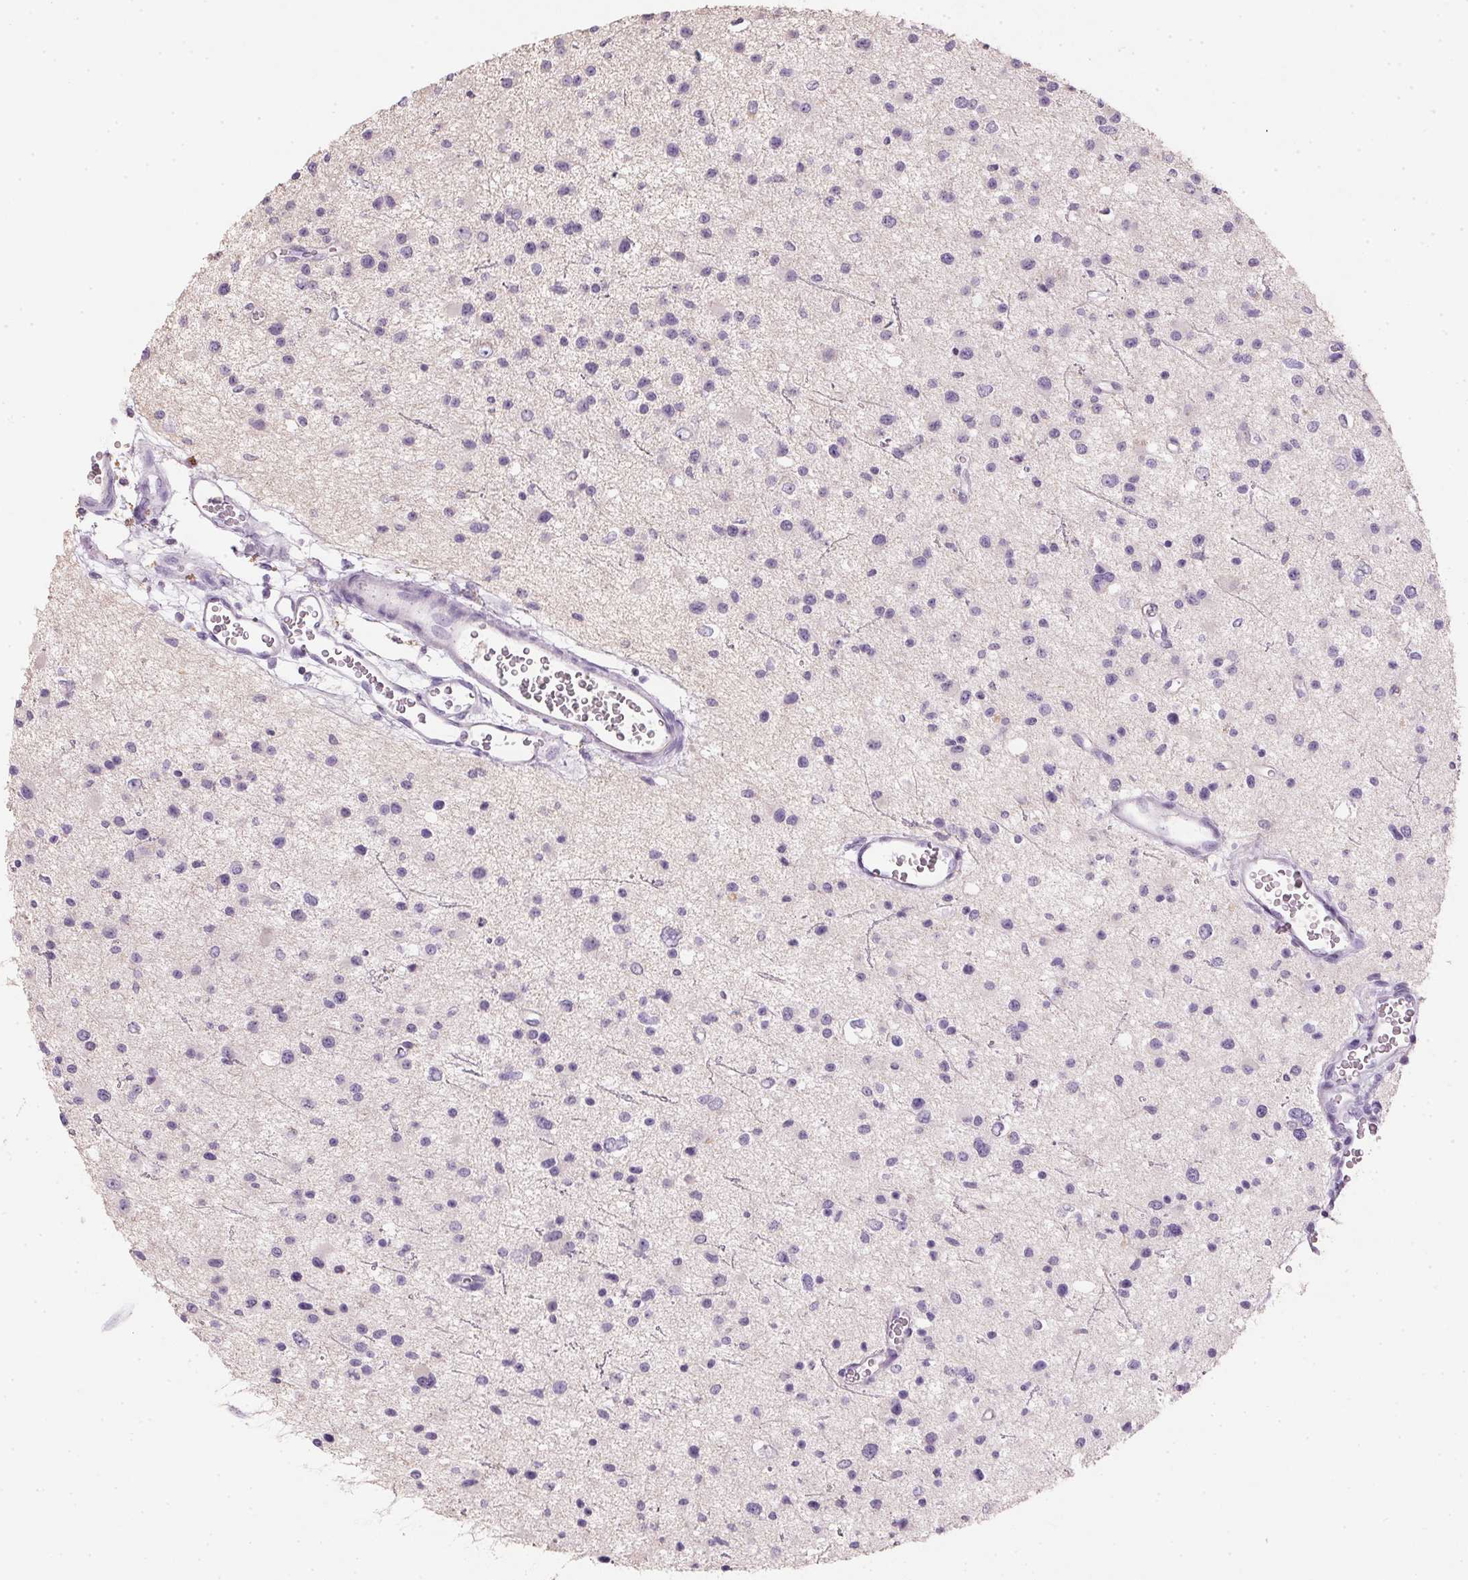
{"staining": {"intensity": "negative", "quantity": "none", "location": "none"}, "tissue": "glioma", "cell_type": "Tumor cells", "image_type": "cancer", "snomed": [{"axis": "morphology", "description": "Glioma, malignant, Low grade"}, {"axis": "topography", "description": "Brain"}], "caption": "Tumor cells show no significant protein positivity in low-grade glioma (malignant).", "gene": "HSD17B1", "patient": {"sex": "male", "age": 43}}